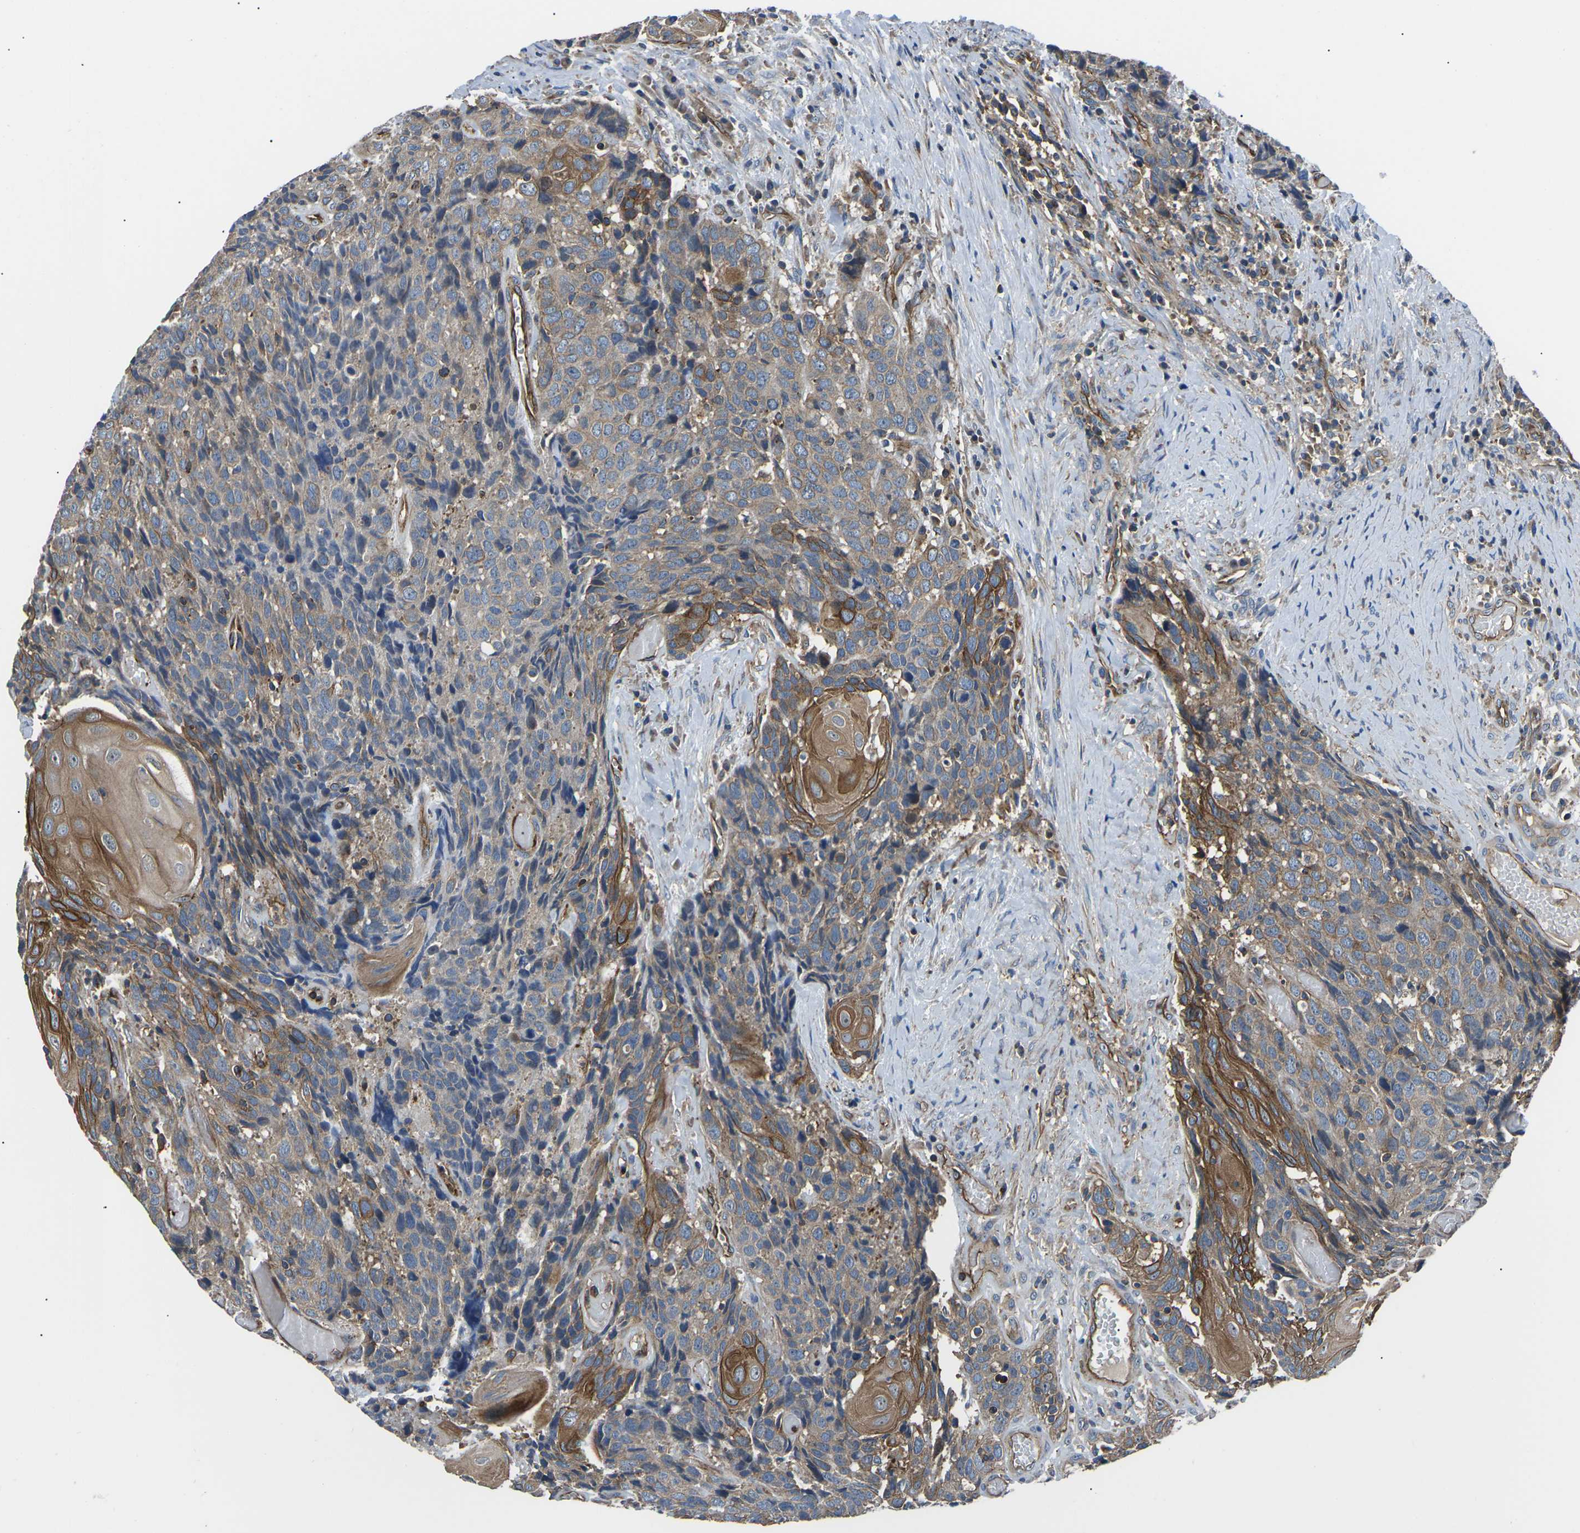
{"staining": {"intensity": "moderate", "quantity": "25%-75%", "location": "cytoplasmic/membranous"}, "tissue": "head and neck cancer", "cell_type": "Tumor cells", "image_type": "cancer", "snomed": [{"axis": "morphology", "description": "Squamous cell carcinoma, NOS"}, {"axis": "topography", "description": "Head-Neck"}], "caption": "High-power microscopy captured an immunohistochemistry (IHC) photomicrograph of head and neck cancer (squamous cell carcinoma), revealing moderate cytoplasmic/membranous positivity in about 25%-75% of tumor cells.", "gene": "KCNJ15", "patient": {"sex": "male", "age": 66}}